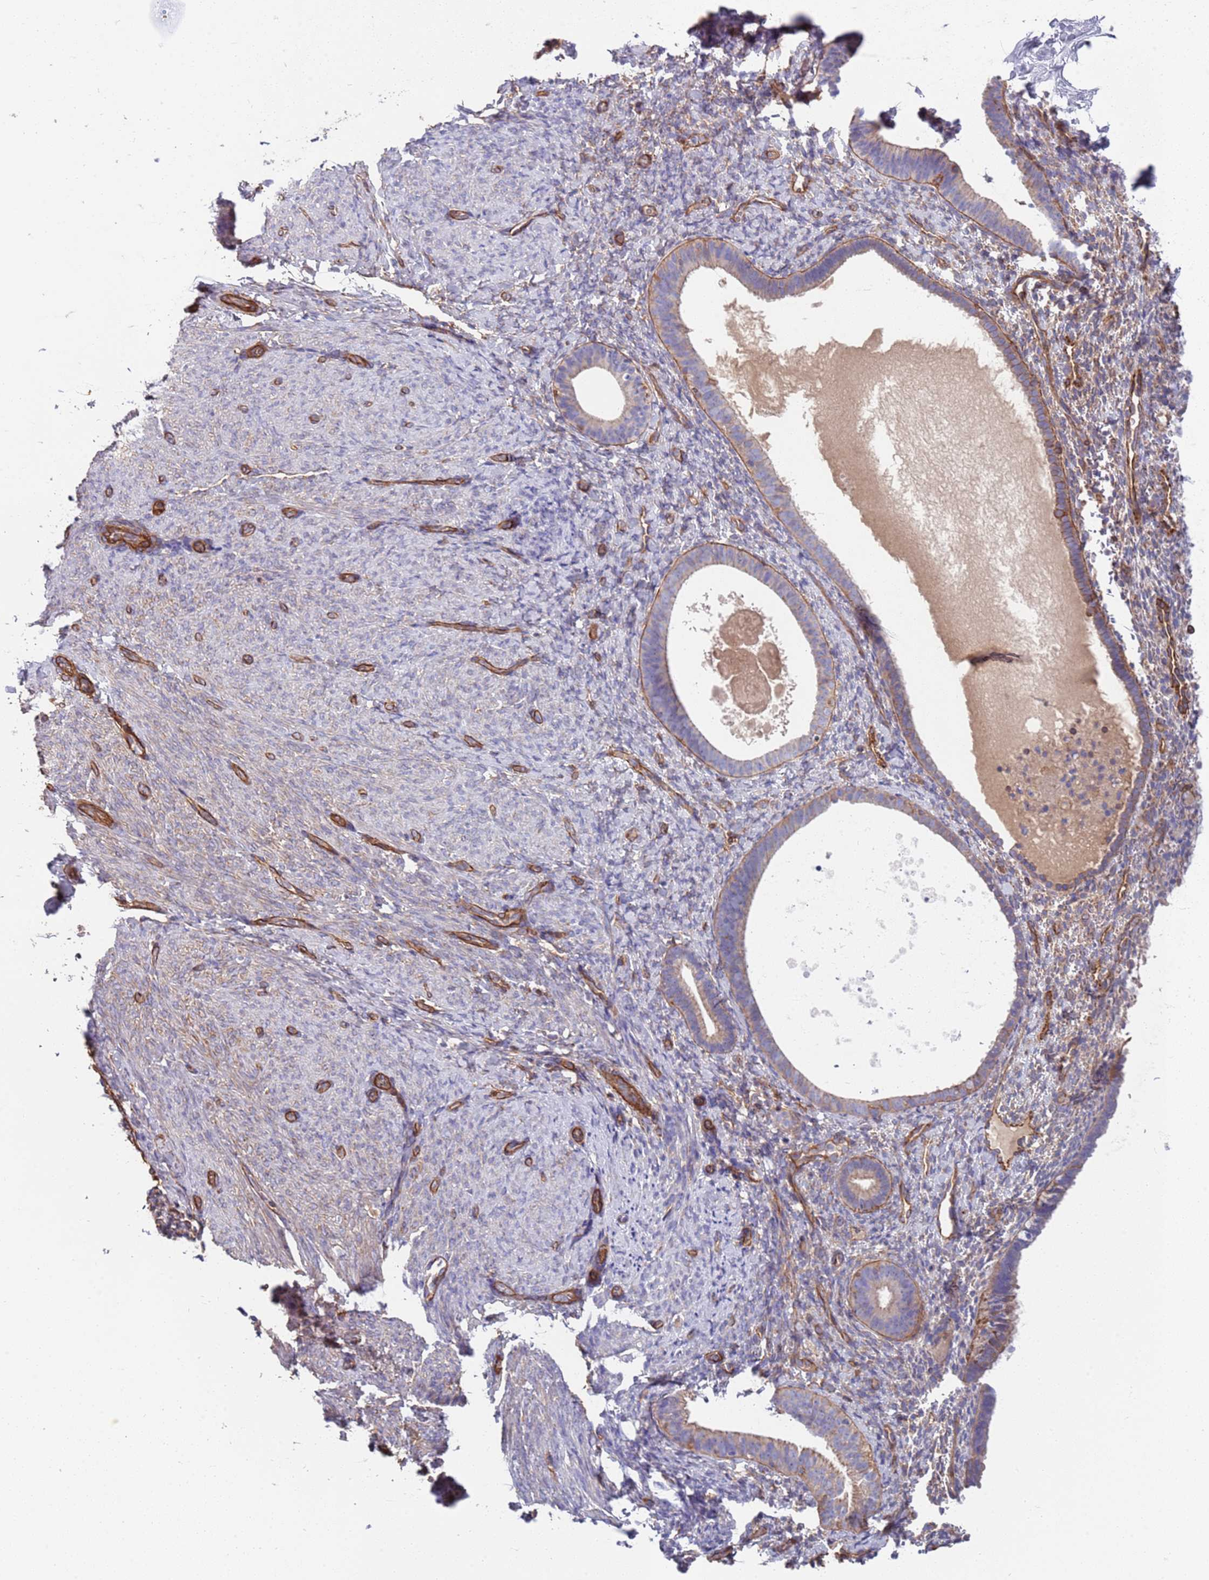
{"staining": {"intensity": "negative", "quantity": "none", "location": "none"}, "tissue": "endometrium", "cell_type": "Cells in endometrial stroma", "image_type": "normal", "snomed": [{"axis": "morphology", "description": "Normal tissue, NOS"}, {"axis": "topography", "description": "Endometrium"}], "caption": "High magnification brightfield microscopy of unremarkable endometrium stained with DAB (3,3'-diaminobenzidine) (brown) and counterstained with hematoxylin (blue): cells in endometrial stroma show no significant expression. (DAB (3,3'-diaminobenzidine) IHC, high magnification).", "gene": "JAKMIP2", "patient": {"sex": "female", "age": 65}}